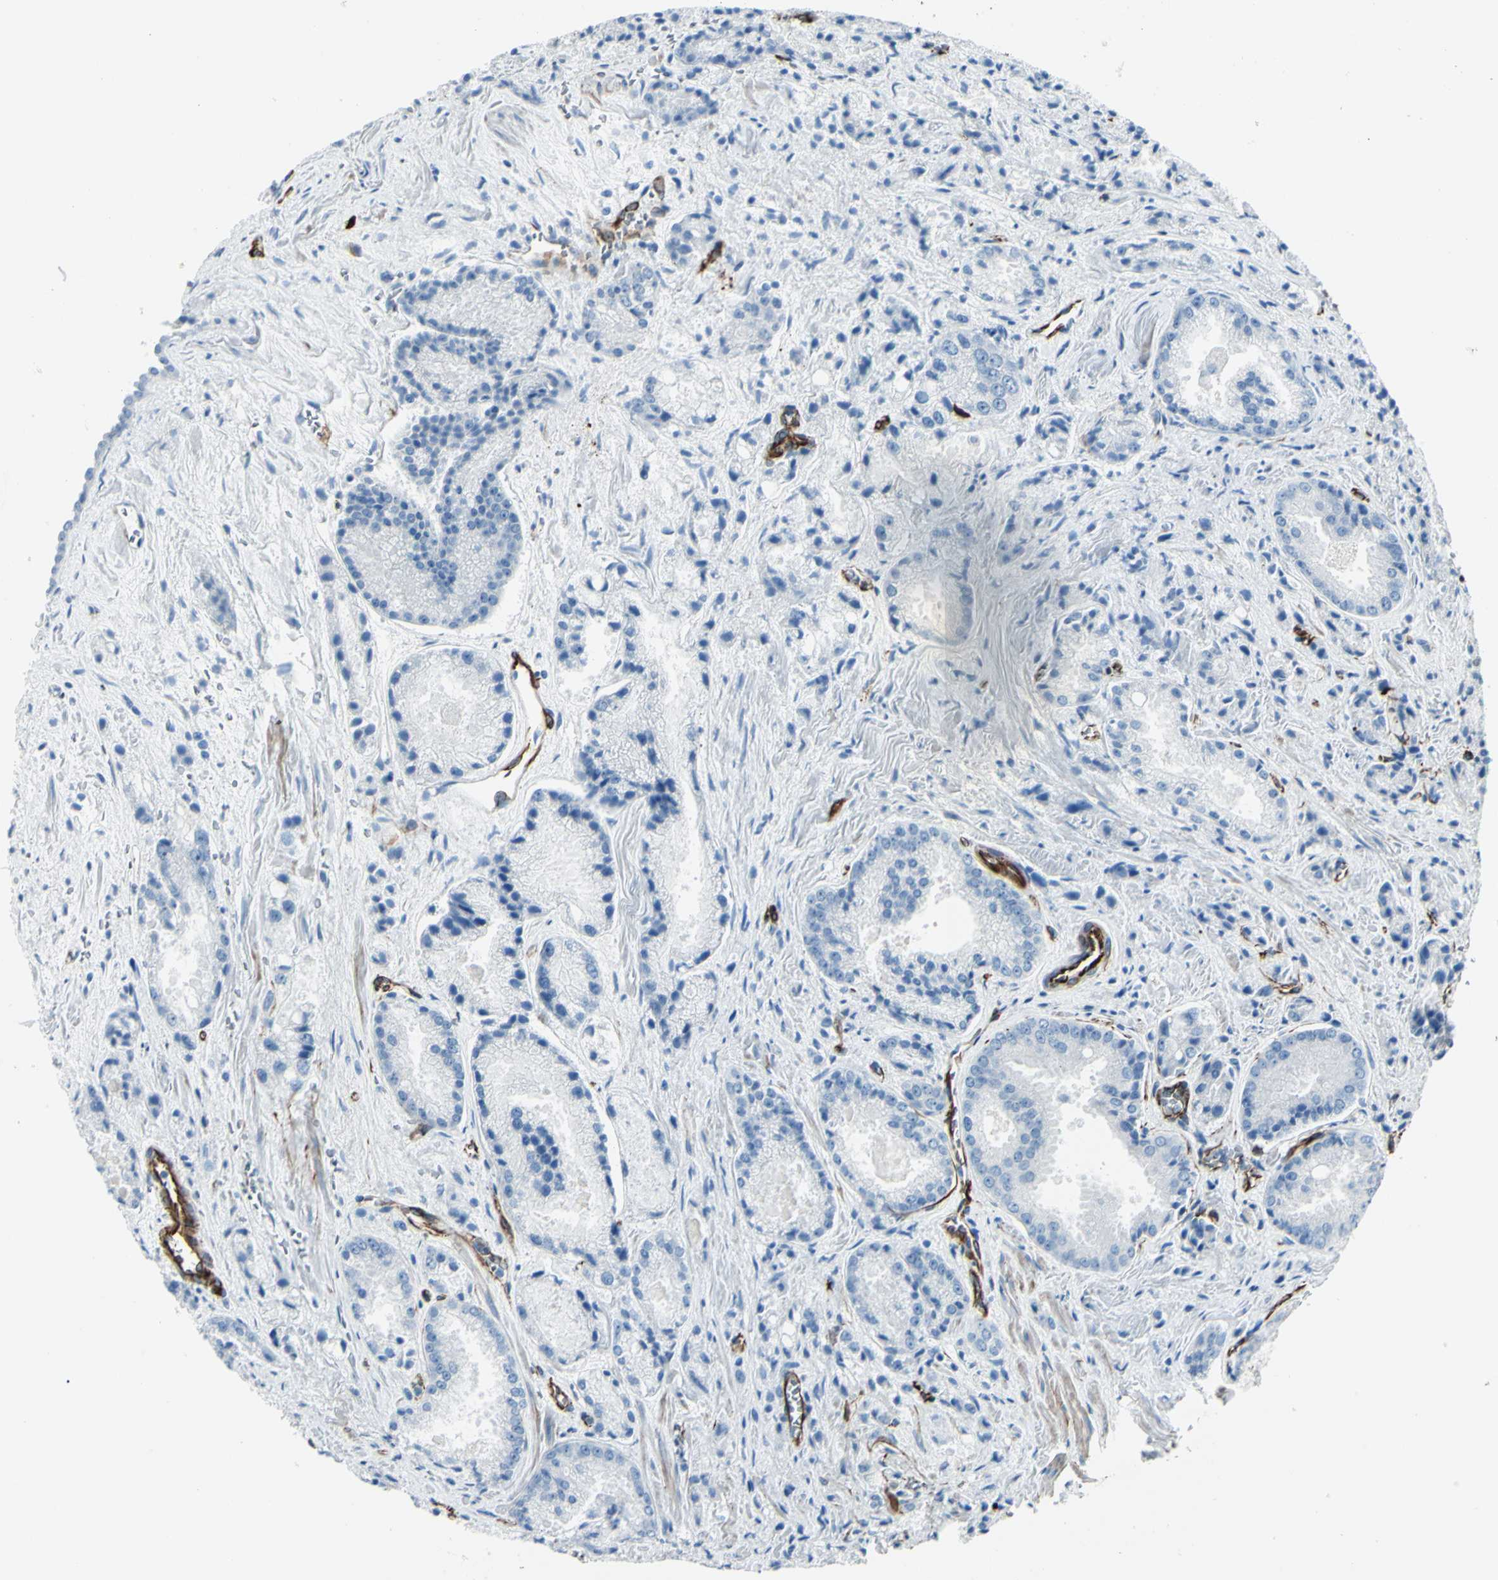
{"staining": {"intensity": "negative", "quantity": "none", "location": "none"}, "tissue": "prostate cancer", "cell_type": "Tumor cells", "image_type": "cancer", "snomed": [{"axis": "morphology", "description": "Adenocarcinoma, Low grade"}, {"axis": "topography", "description": "Prostate"}], "caption": "Immunohistochemical staining of prostate low-grade adenocarcinoma reveals no significant expression in tumor cells.", "gene": "PTH2R", "patient": {"sex": "male", "age": 64}}